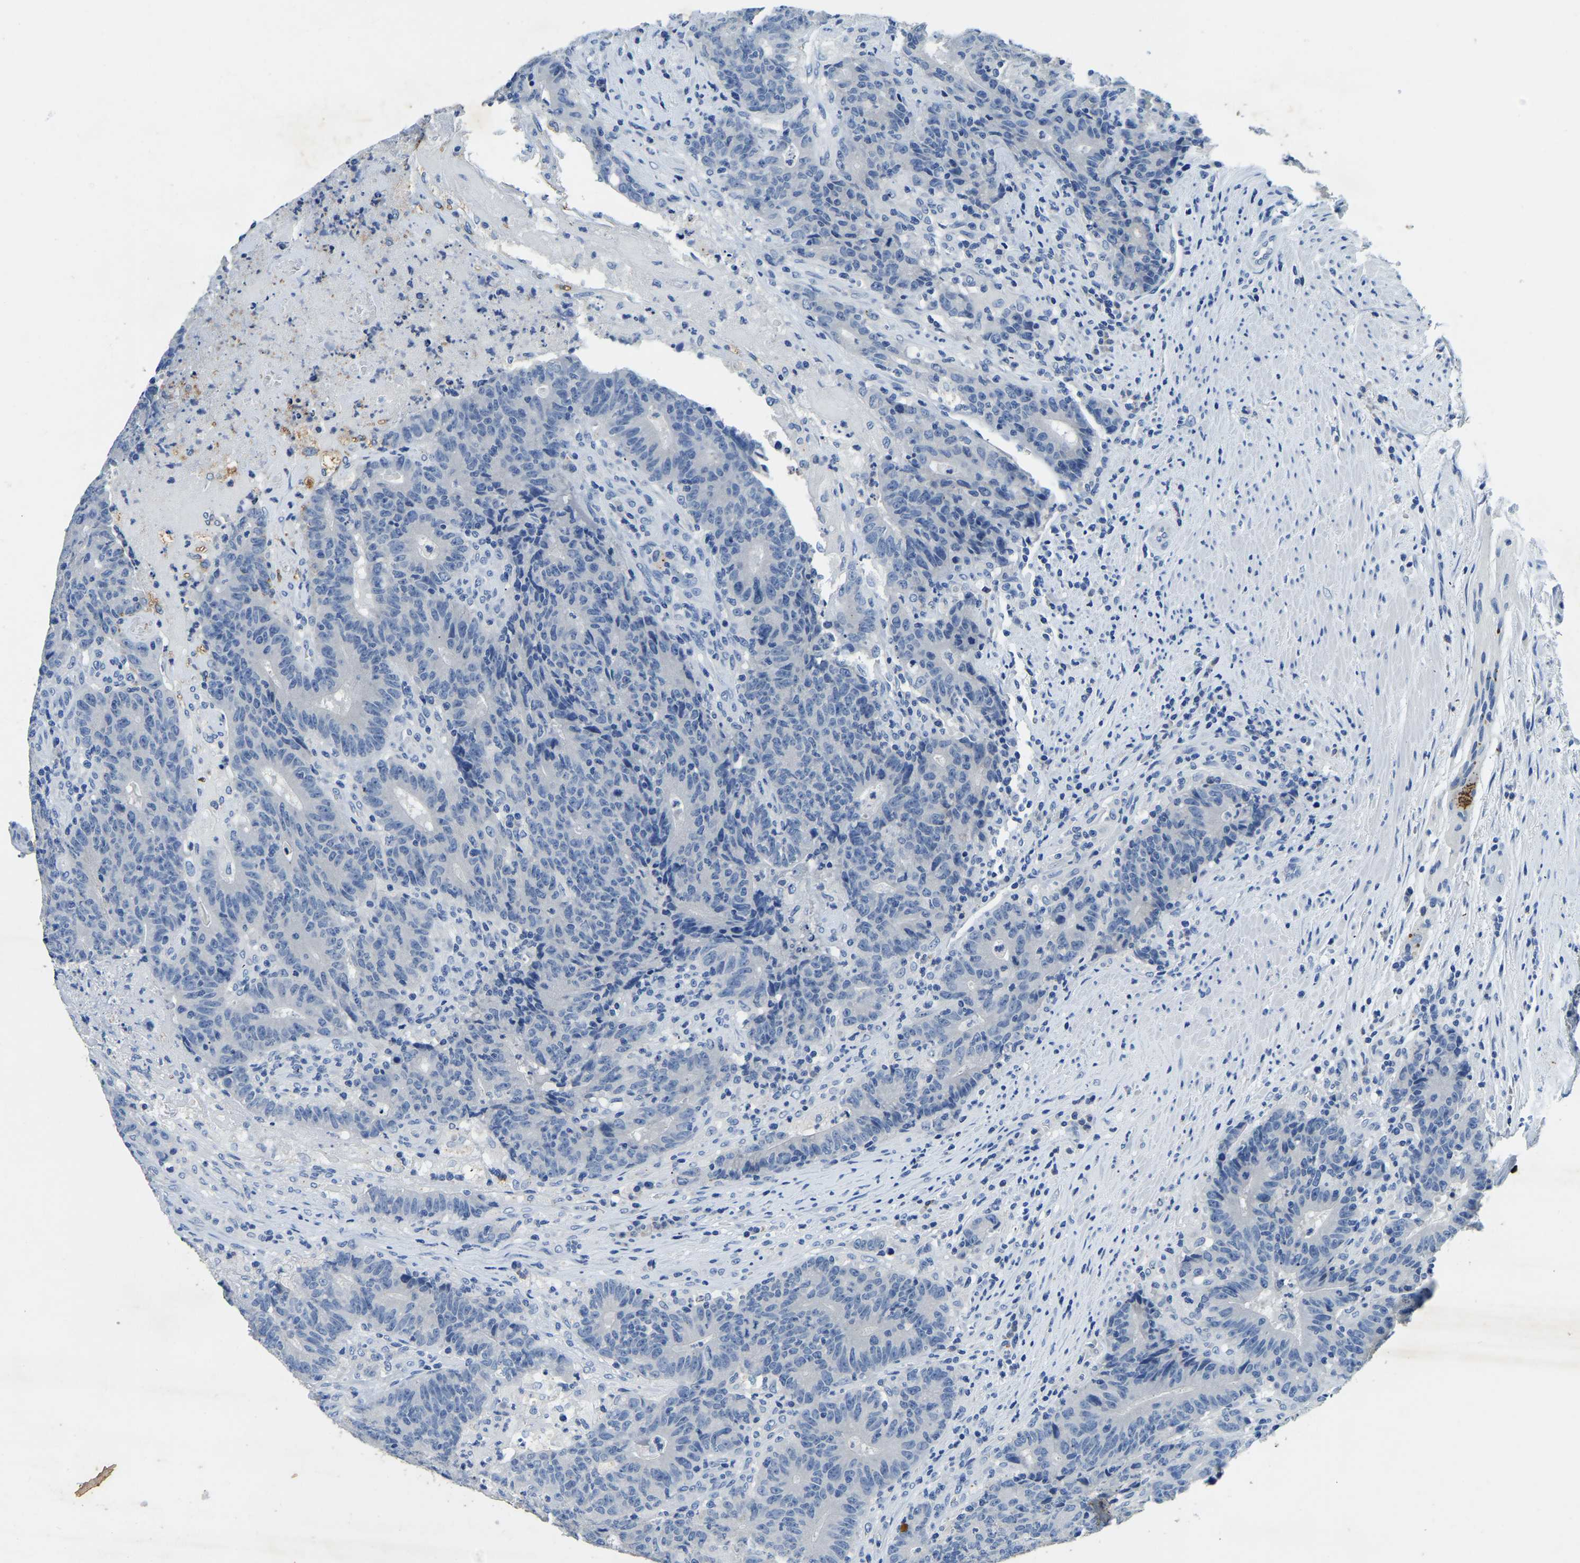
{"staining": {"intensity": "negative", "quantity": "none", "location": "none"}, "tissue": "colorectal cancer", "cell_type": "Tumor cells", "image_type": "cancer", "snomed": [{"axis": "morphology", "description": "Normal tissue, NOS"}, {"axis": "morphology", "description": "Adenocarcinoma, NOS"}, {"axis": "topography", "description": "Colon"}], "caption": "A high-resolution histopathology image shows immunohistochemistry (IHC) staining of colorectal cancer, which shows no significant staining in tumor cells.", "gene": "UBN2", "patient": {"sex": "female", "age": 75}}